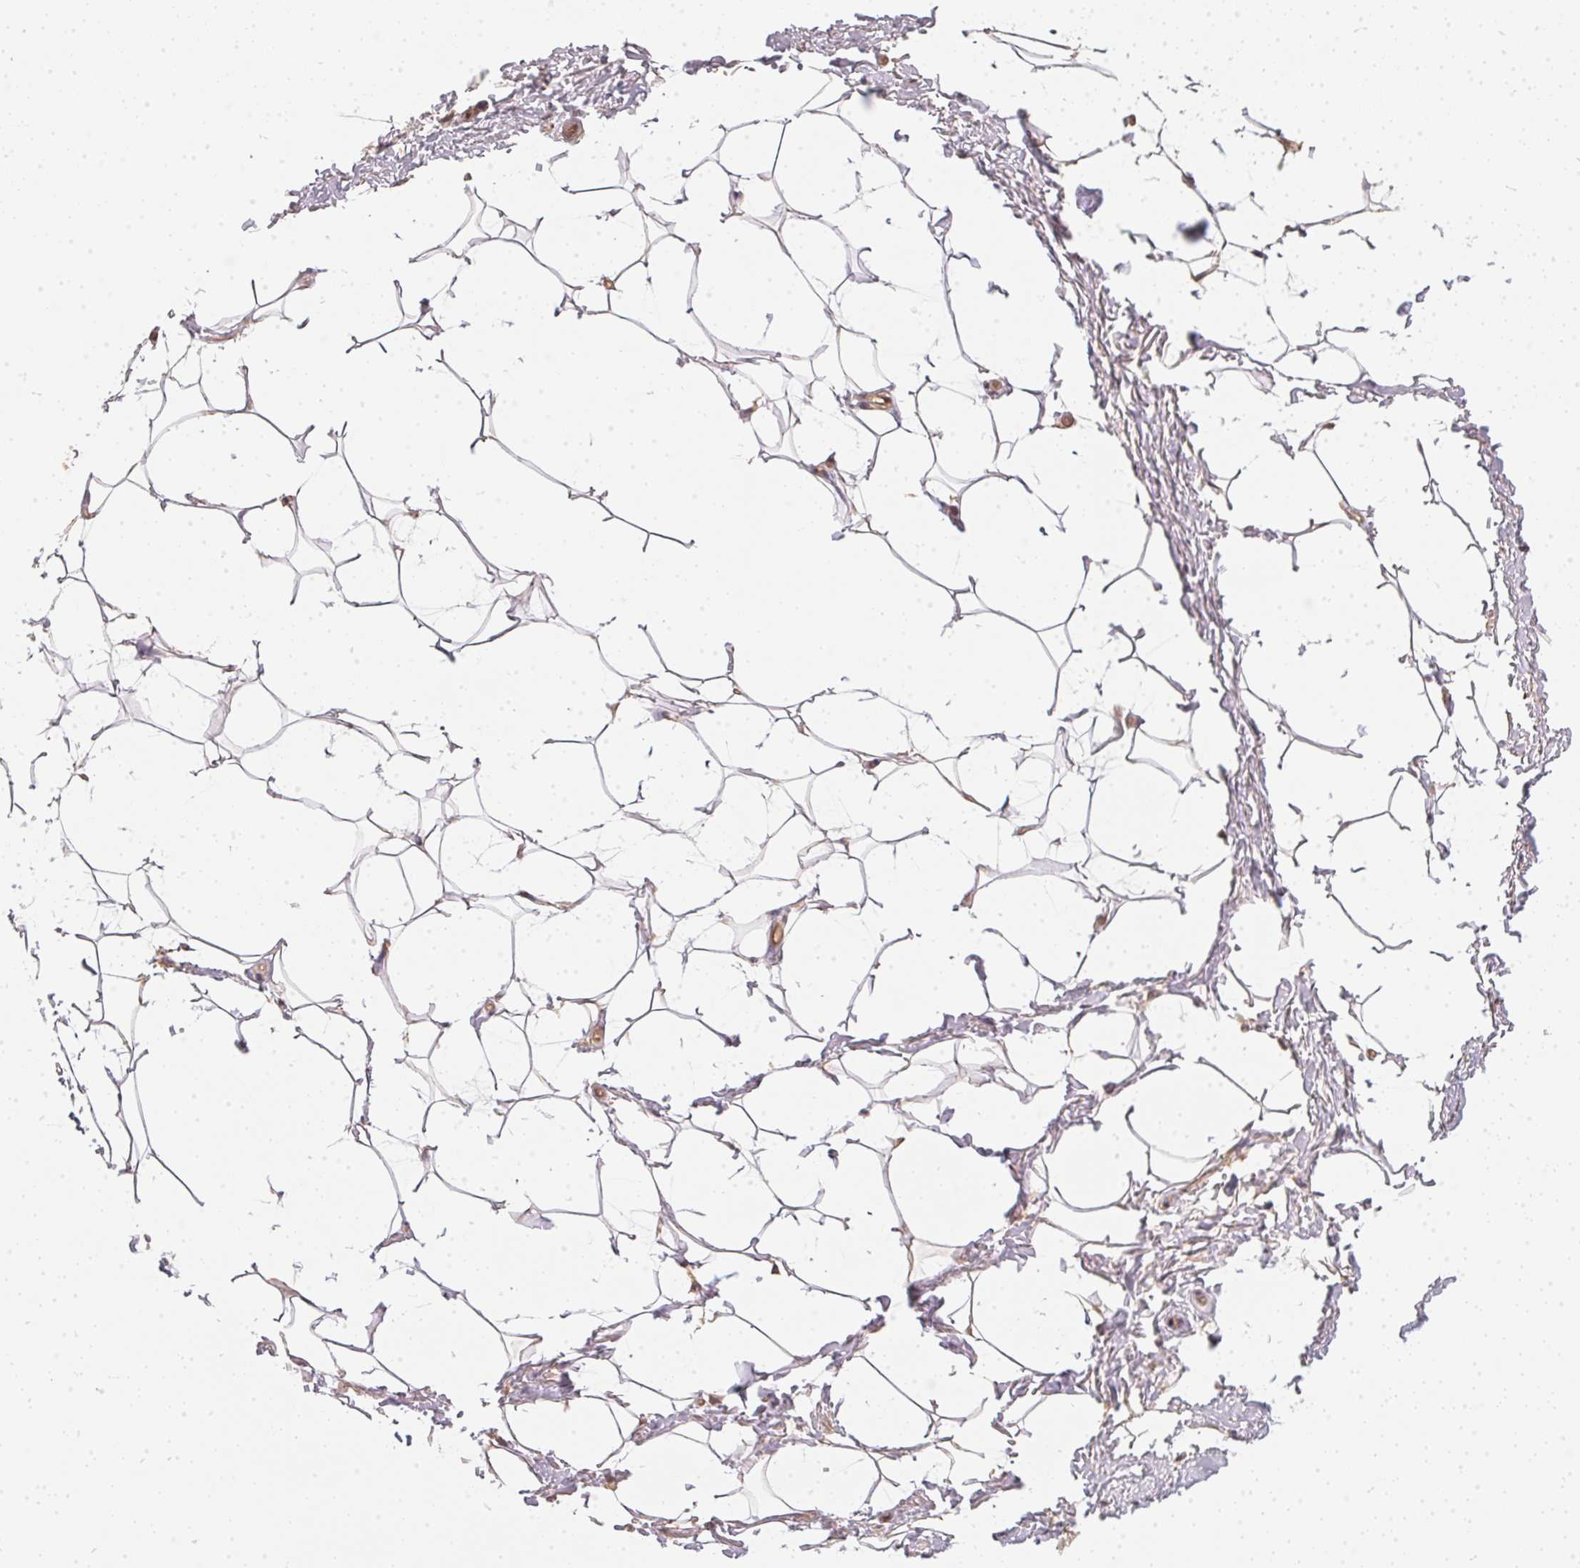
{"staining": {"intensity": "negative", "quantity": "none", "location": "none"}, "tissue": "adipose tissue", "cell_type": "Adipocytes", "image_type": "normal", "snomed": [{"axis": "morphology", "description": "Normal tissue, NOS"}, {"axis": "topography", "description": "Peripheral nerve tissue"}], "caption": "Immunohistochemistry micrograph of normal adipose tissue stained for a protein (brown), which exhibits no expression in adipocytes.", "gene": "BLMH", "patient": {"sex": "male", "age": 51}}